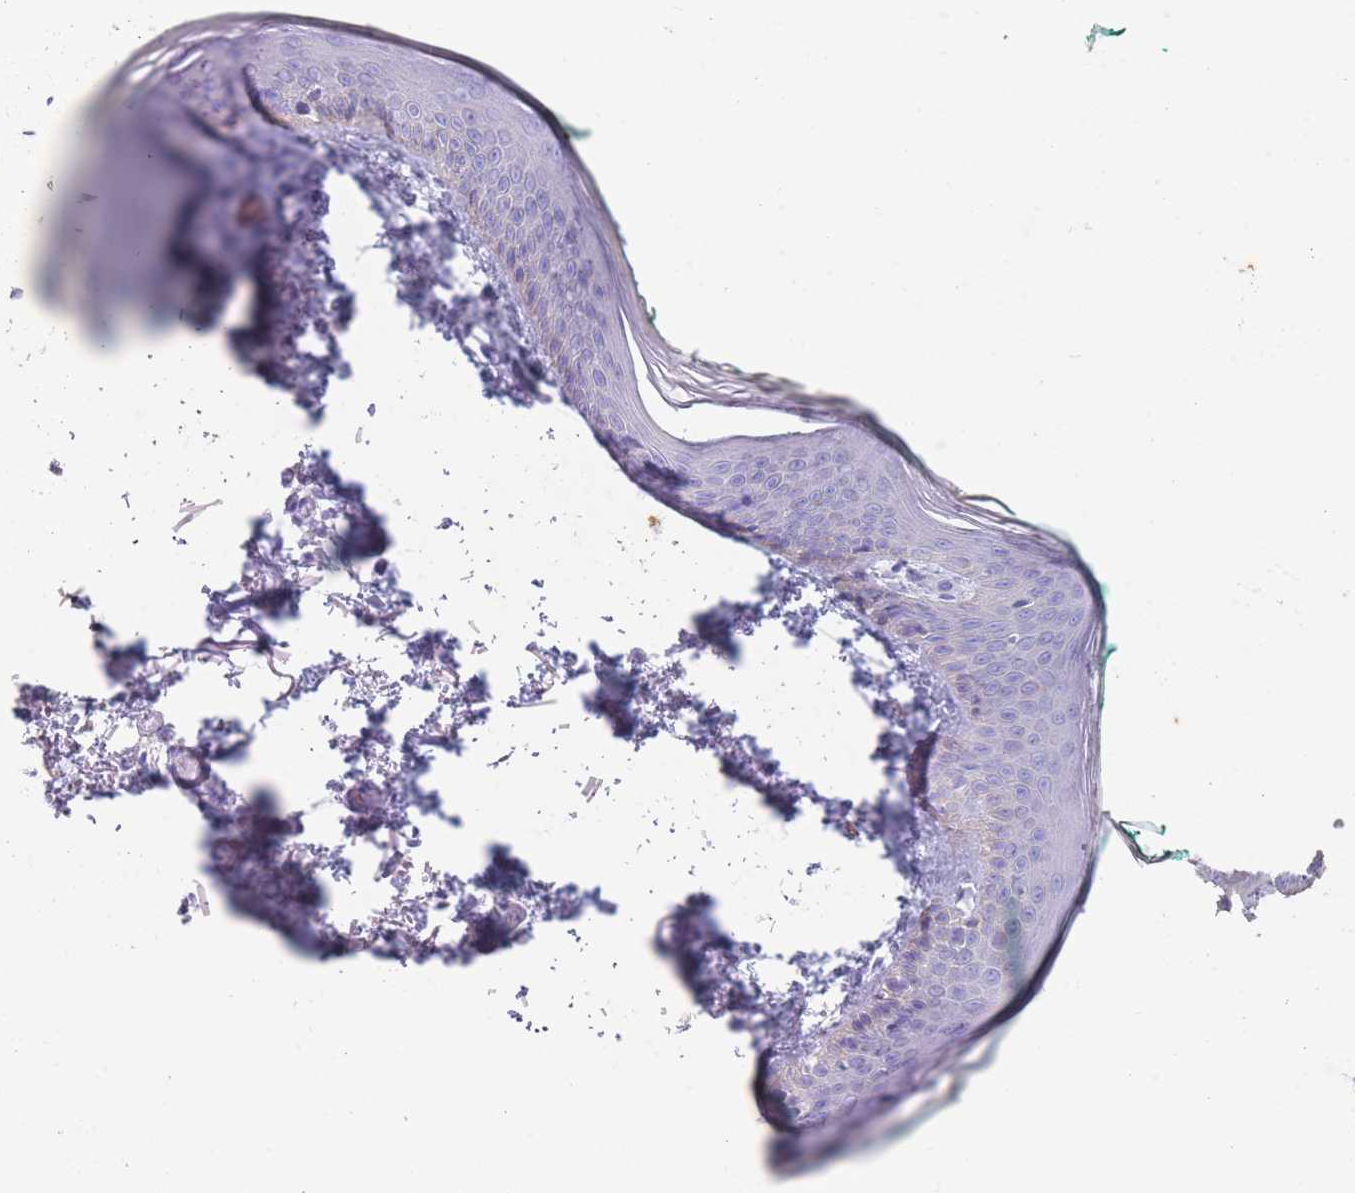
{"staining": {"intensity": "negative", "quantity": "none", "location": "none"}, "tissue": "skin", "cell_type": "Fibroblasts", "image_type": "normal", "snomed": [{"axis": "morphology", "description": "Normal tissue, NOS"}, {"axis": "morphology", "description": "Malignant melanoma, NOS"}, {"axis": "topography", "description": "Skin"}], "caption": "A high-resolution micrograph shows immunohistochemistry (IHC) staining of unremarkable skin, which exhibits no significant positivity in fibroblasts.", "gene": "RHBG", "patient": {"sex": "male", "age": 62}}